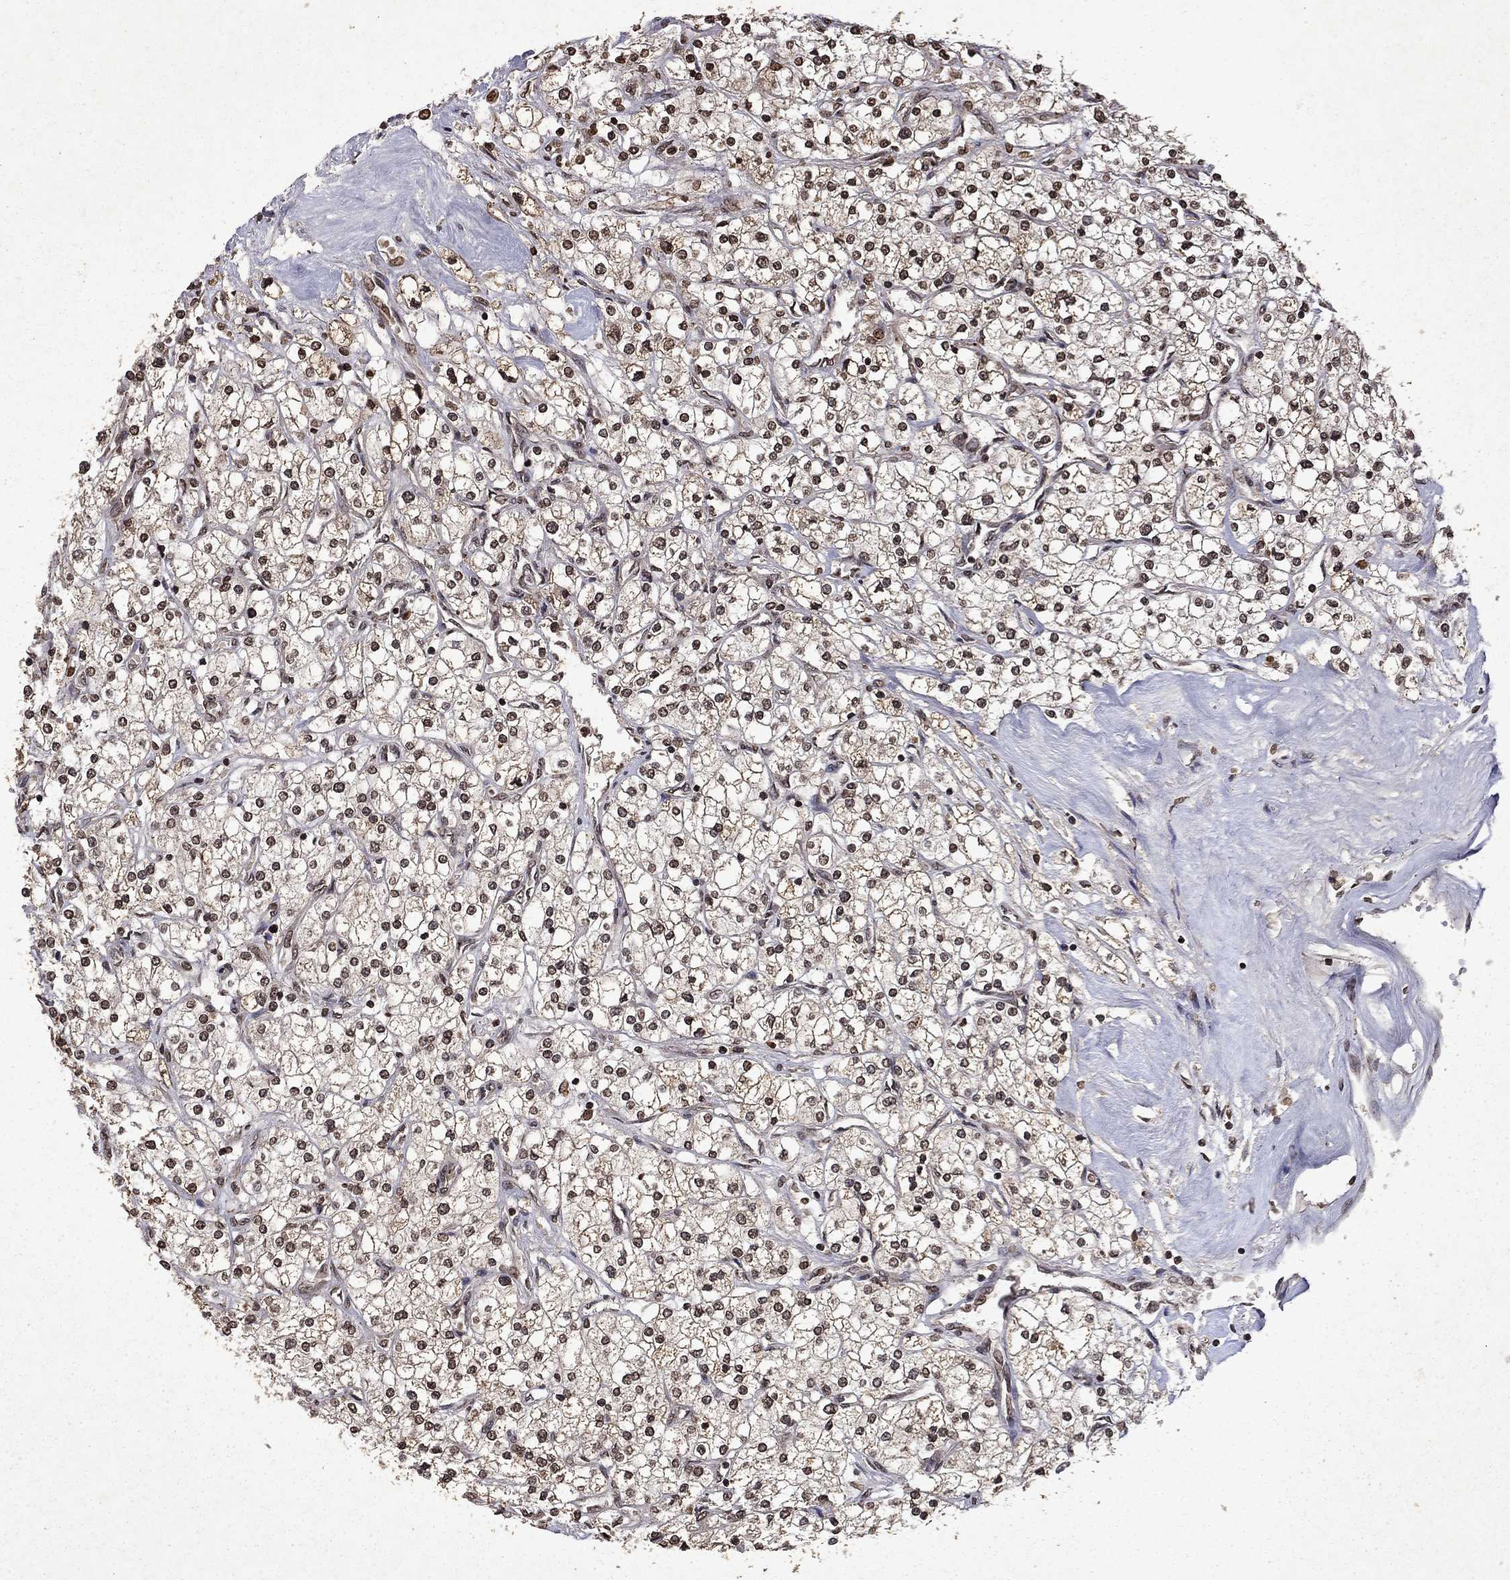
{"staining": {"intensity": "moderate", "quantity": ">75%", "location": "nuclear"}, "tissue": "renal cancer", "cell_type": "Tumor cells", "image_type": "cancer", "snomed": [{"axis": "morphology", "description": "Adenocarcinoma, NOS"}, {"axis": "topography", "description": "Kidney"}], "caption": "Human adenocarcinoma (renal) stained with a brown dye displays moderate nuclear positive positivity in about >75% of tumor cells.", "gene": "PIN4", "patient": {"sex": "male", "age": 80}}